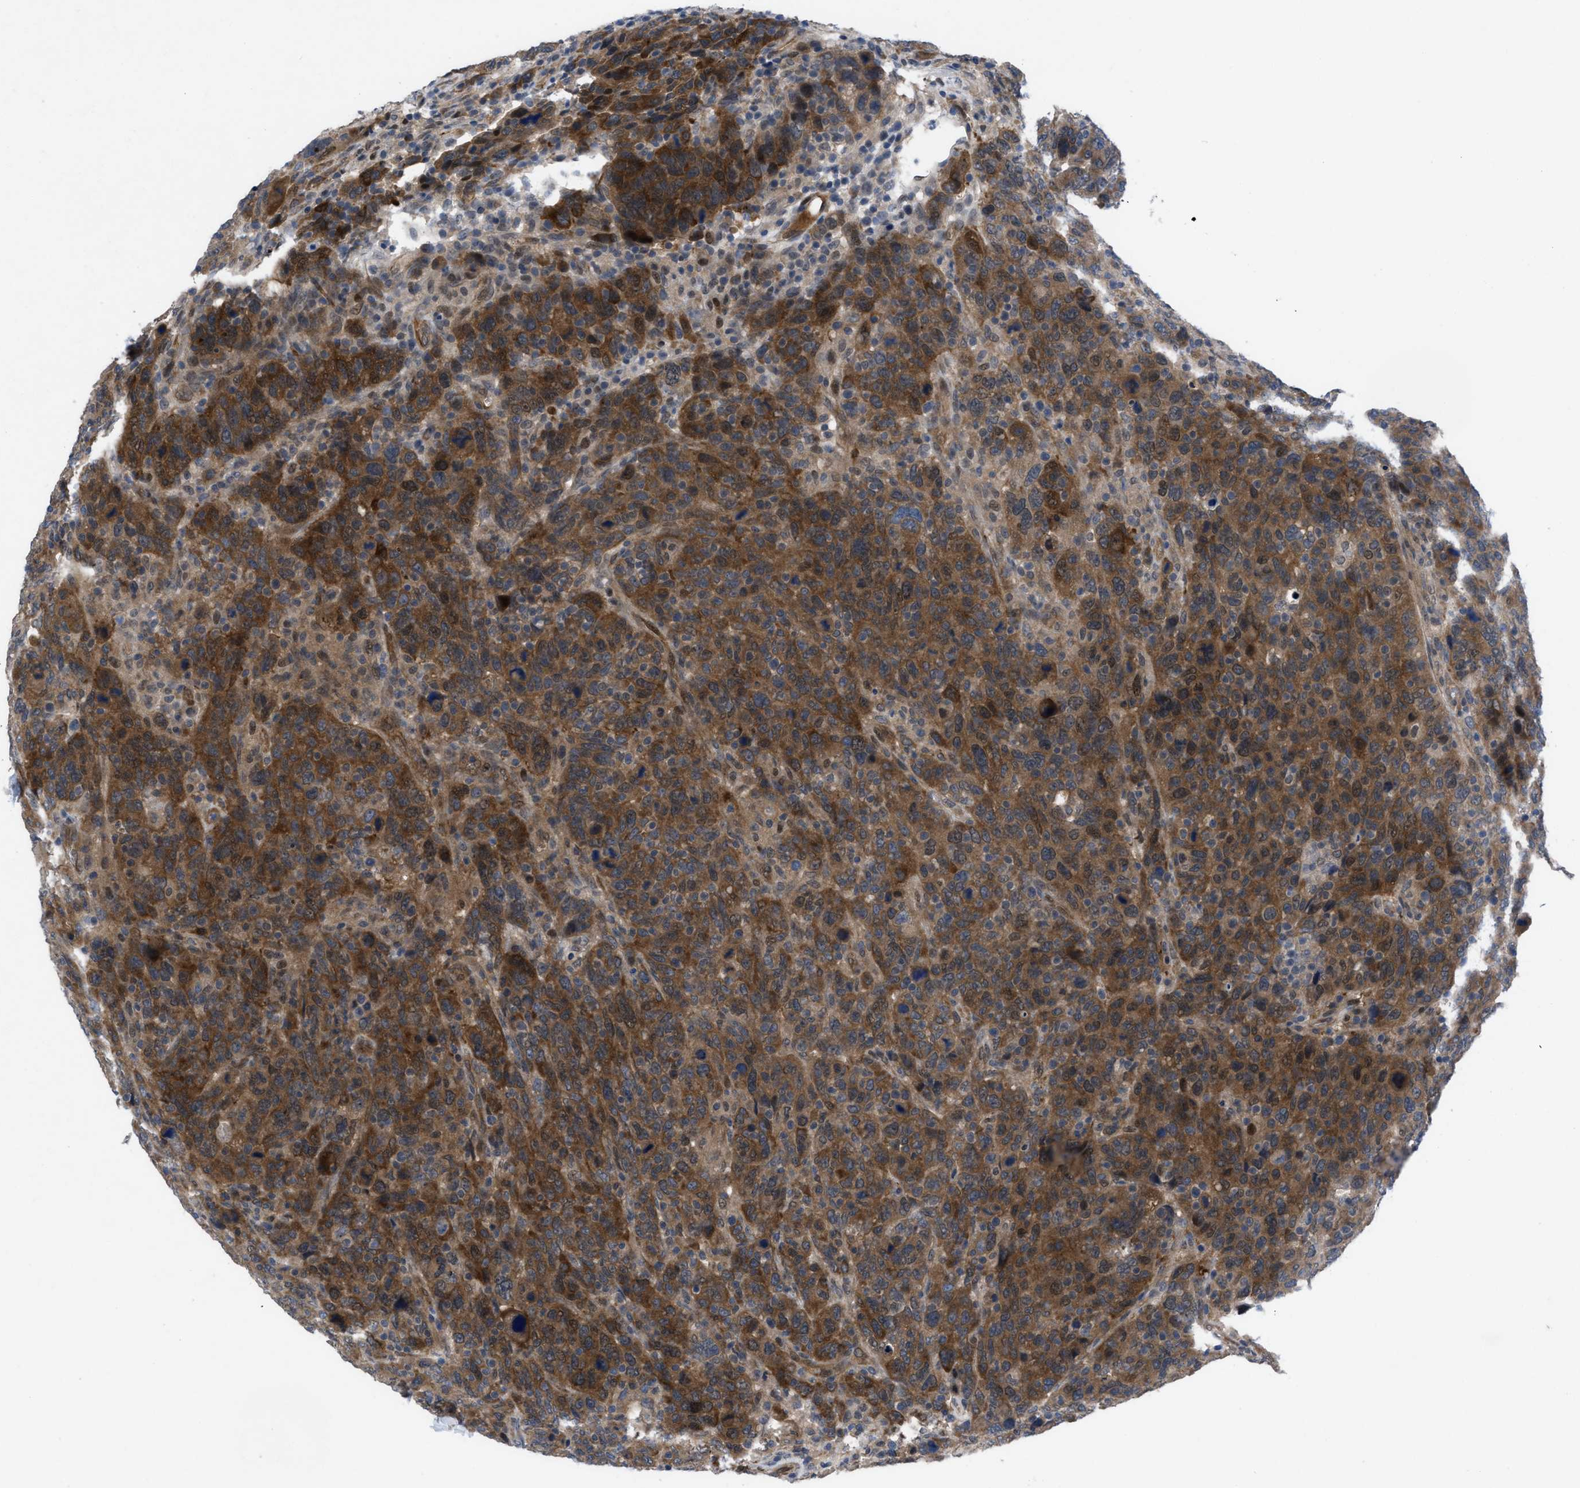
{"staining": {"intensity": "moderate", "quantity": ">75%", "location": "cytoplasmic/membranous"}, "tissue": "breast cancer", "cell_type": "Tumor cells", "image_type": "cancer", "snomed": [{"axis": "morphology", "description": "Duct carcinoma"}, {"axis": "topography", "description": "Breast"}], "caption": "Moderate cytoplasmic/membranous protein expression is seen in about >75% of tumor cells in invasive ductal carcinoma (breast).", "gene": "IL17RE", "patient": {"sex": "female", "age": 37}}